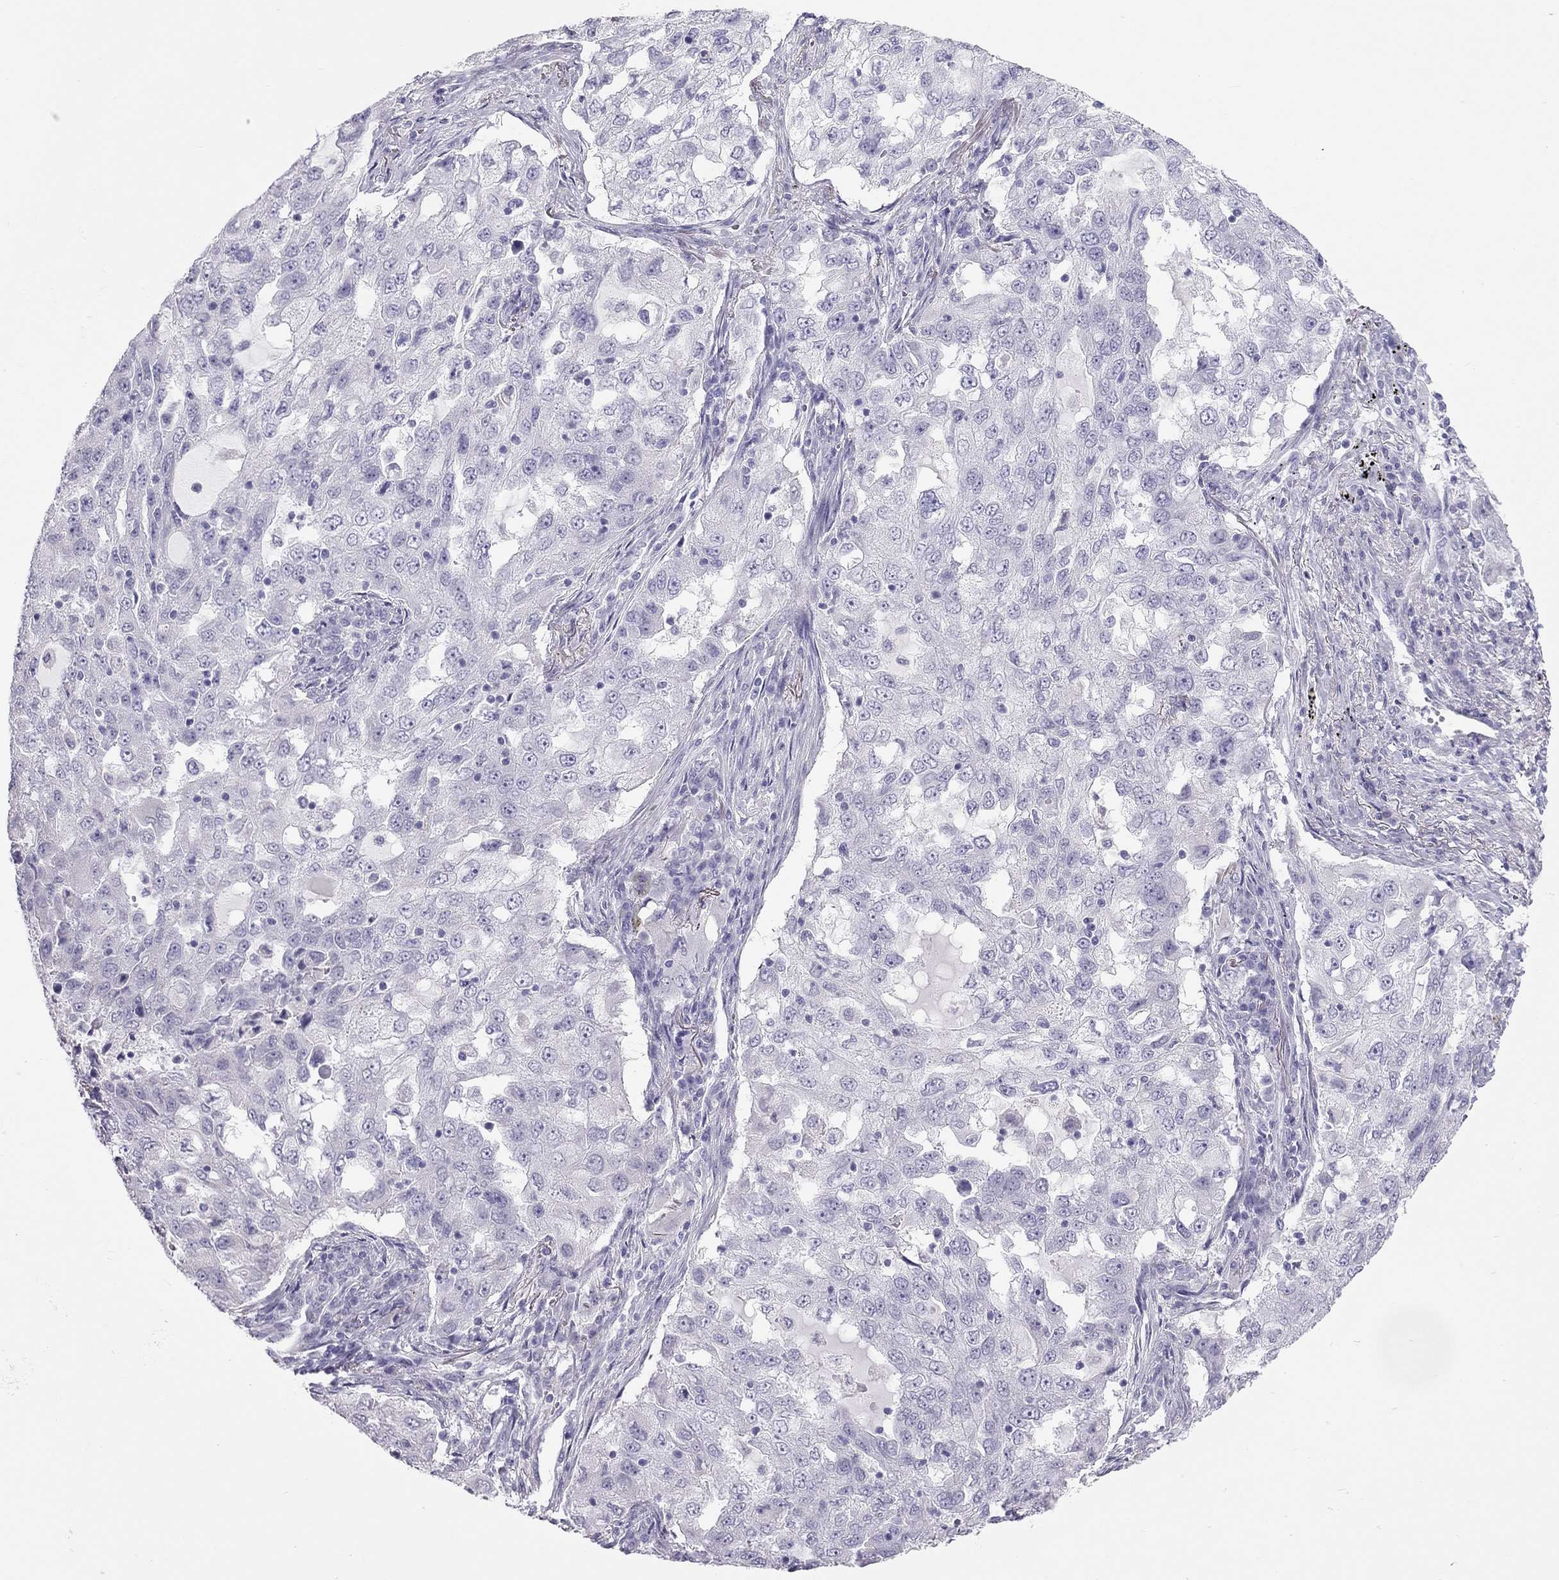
{"staining": {"intensity": "negative", "quantity": "none", "location": "none"}, "tissue": "lung cancer", "cell_type": "Tumor cells", "image_type": "cancer", "snomed": [{"axis": "morphology", "description": "Adenocarcinoma, NOS"}, {"axis": "topography", "description": "Lung"}], "caption": "This is an immunohistochemistry (IHC) micrograph of human adenocarcinoma (lung). There is no expression in tumor cells.", "gene": "SPATA12", "patient": {"sex": "female", "age": 61}}